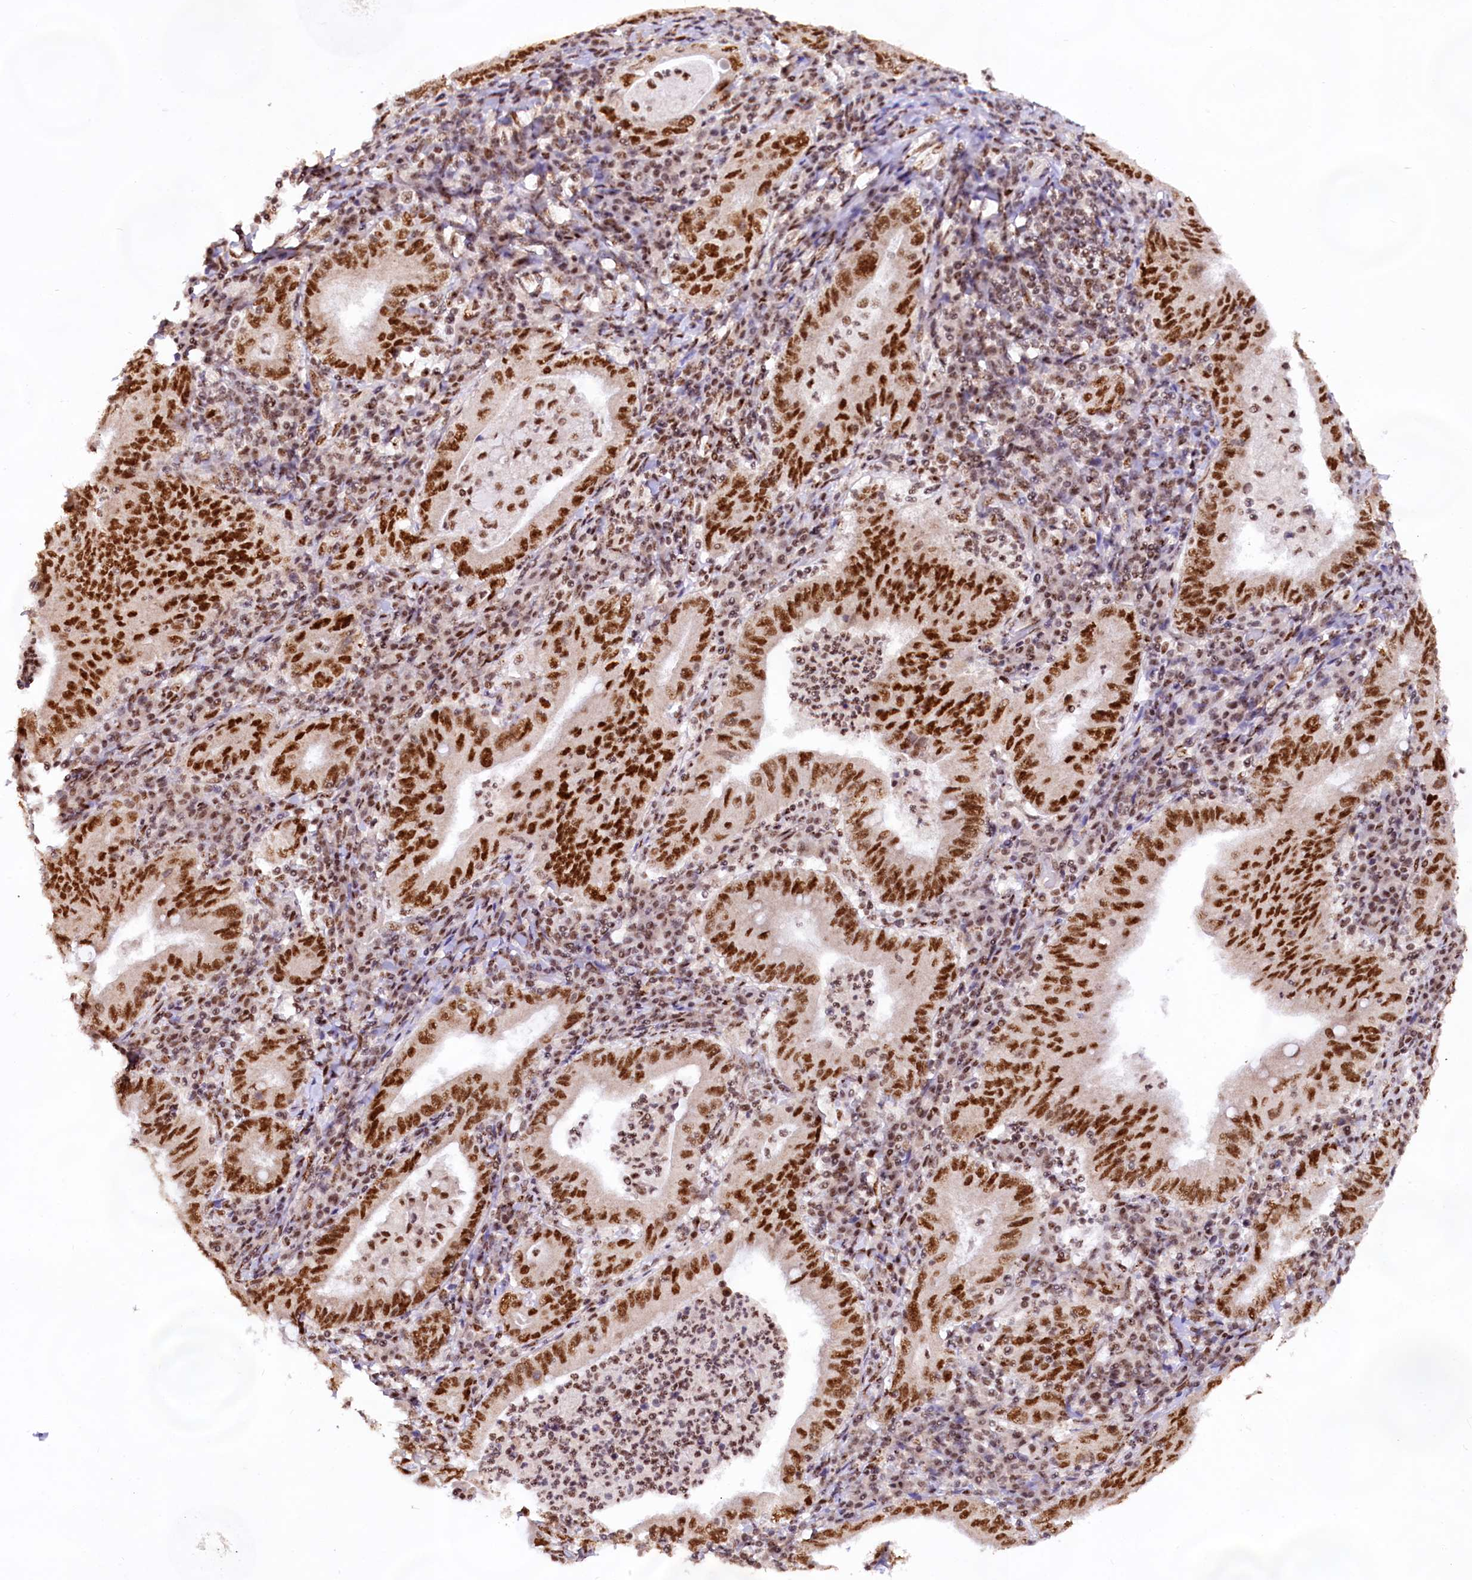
{"staining": {"intensity": "strong", "quantity": ">75%", "location": "nuclear"}, "tissue": "stomach cancer", "cell_type": "Tumor cells", "image_type": "cancer", "snomed": [{"axis": "morphology", "description": "Normal tissue, NOS"}, {"axis": "morphology", "description": "Adenocarcinoma, NOS"}, {"axis": "topography", "description": "Esophagus"}, {"axis": "topography", "description": "Stomach, upper"}, {"axis": "topography", "description": "Peripheral nerve tissue"}], "caption": "A photomicrograph of stomach cancer stained for a protein reveals strong nuclear brown staining in tumor cells.", "gene": "HIRA", "patient": {"sex": "male", "age": 62}}